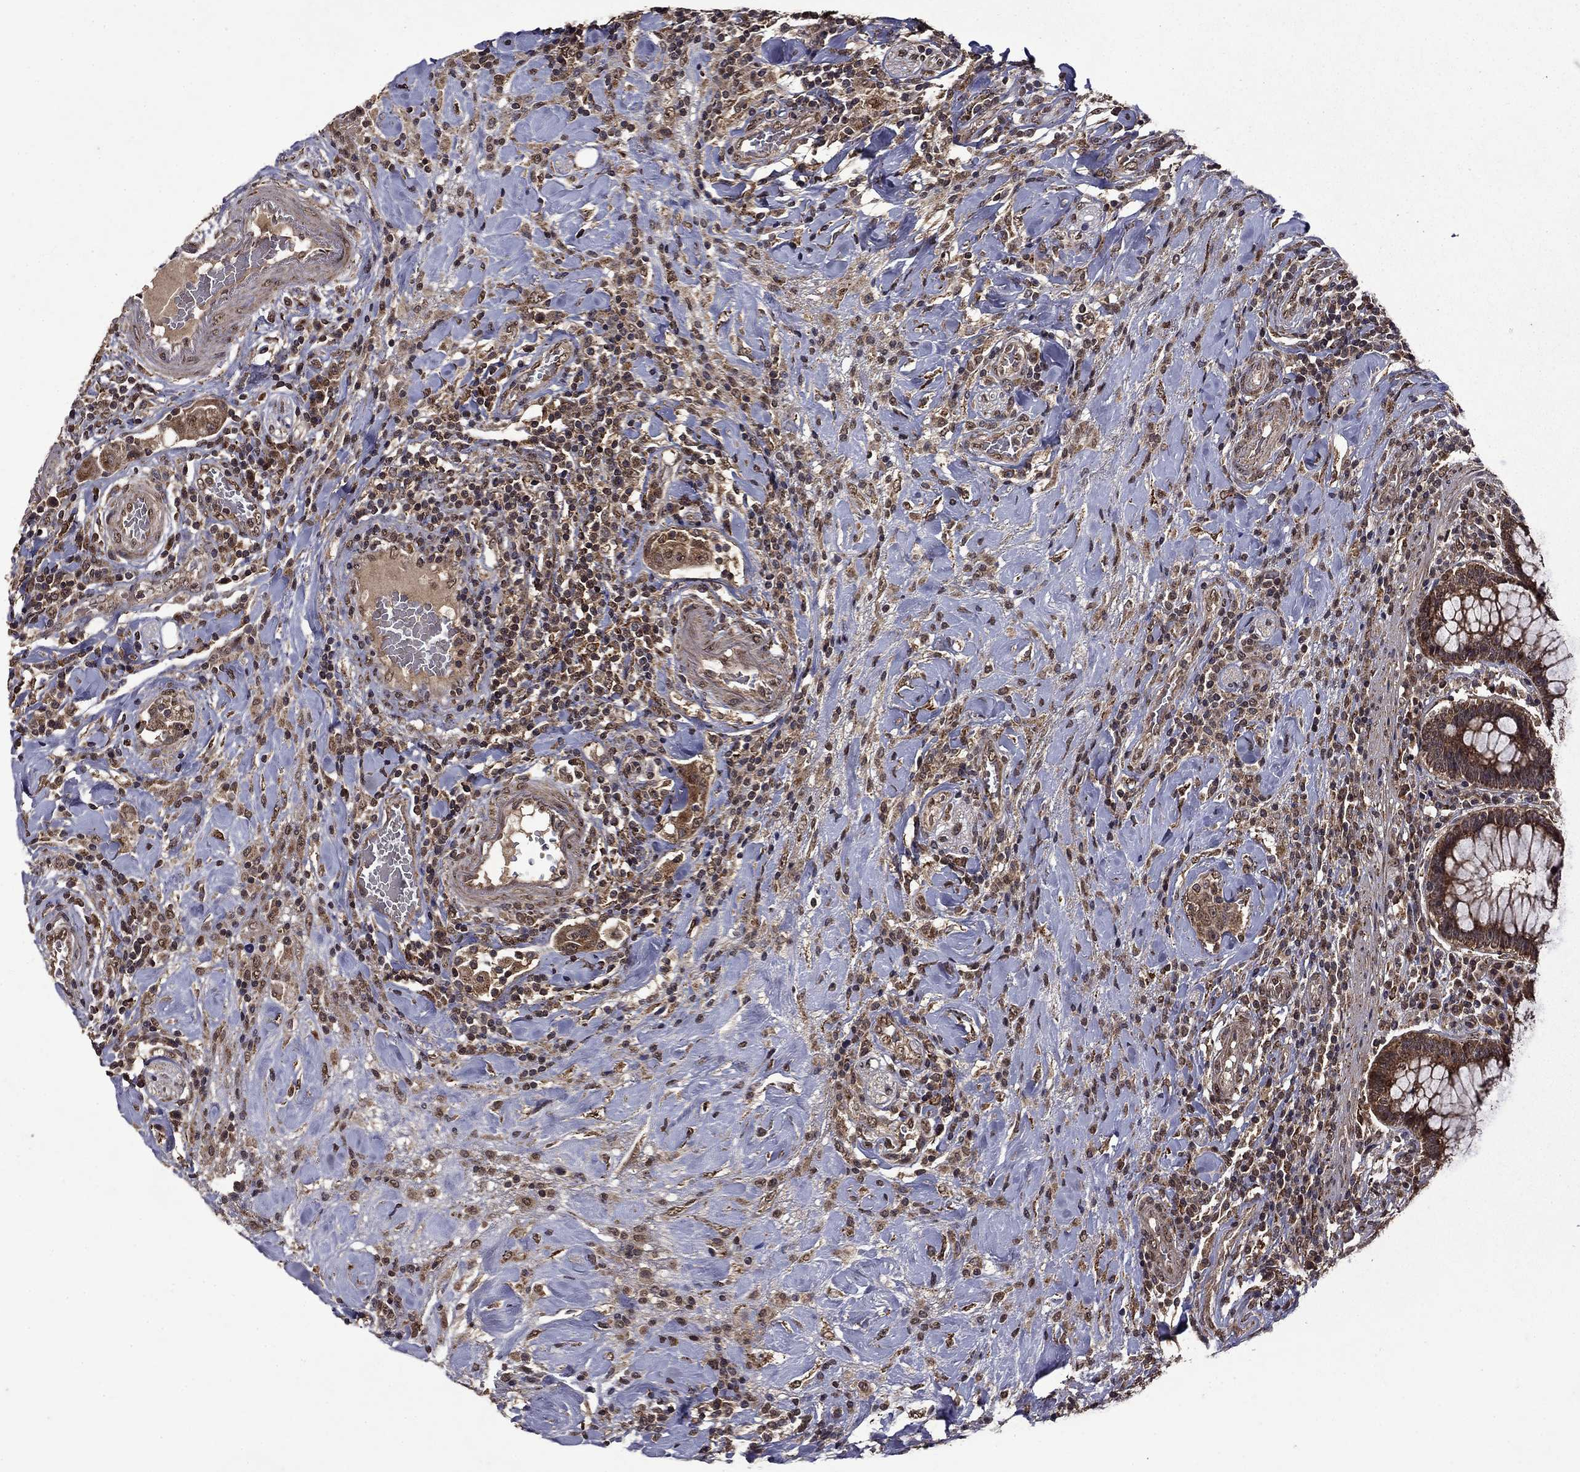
{"staining": {"intensity": "strong", "quantity": ">75%", "location": "cytoplasmic/membranous"}, "tissue": "colorectal cancer", "cell_type": "Tumor cells", "image_type": "cancer", "snomed": [{"axis": "morphology", "description": "Adenocarcinoma, NOS"}, {"axis": "topography", "description": "Colon"}], "caption": "A high-resolution image shows immunohistochemistry staining of adenocarcinoma (colorectal), which exhibits strong cytoplasmic/membranous staining in approximately >75% of tumor cells. (IHC, brightfield microscopy, high magnification).", "gene": "ITM2B", "patient": {"sex": "female", "age": 69}}